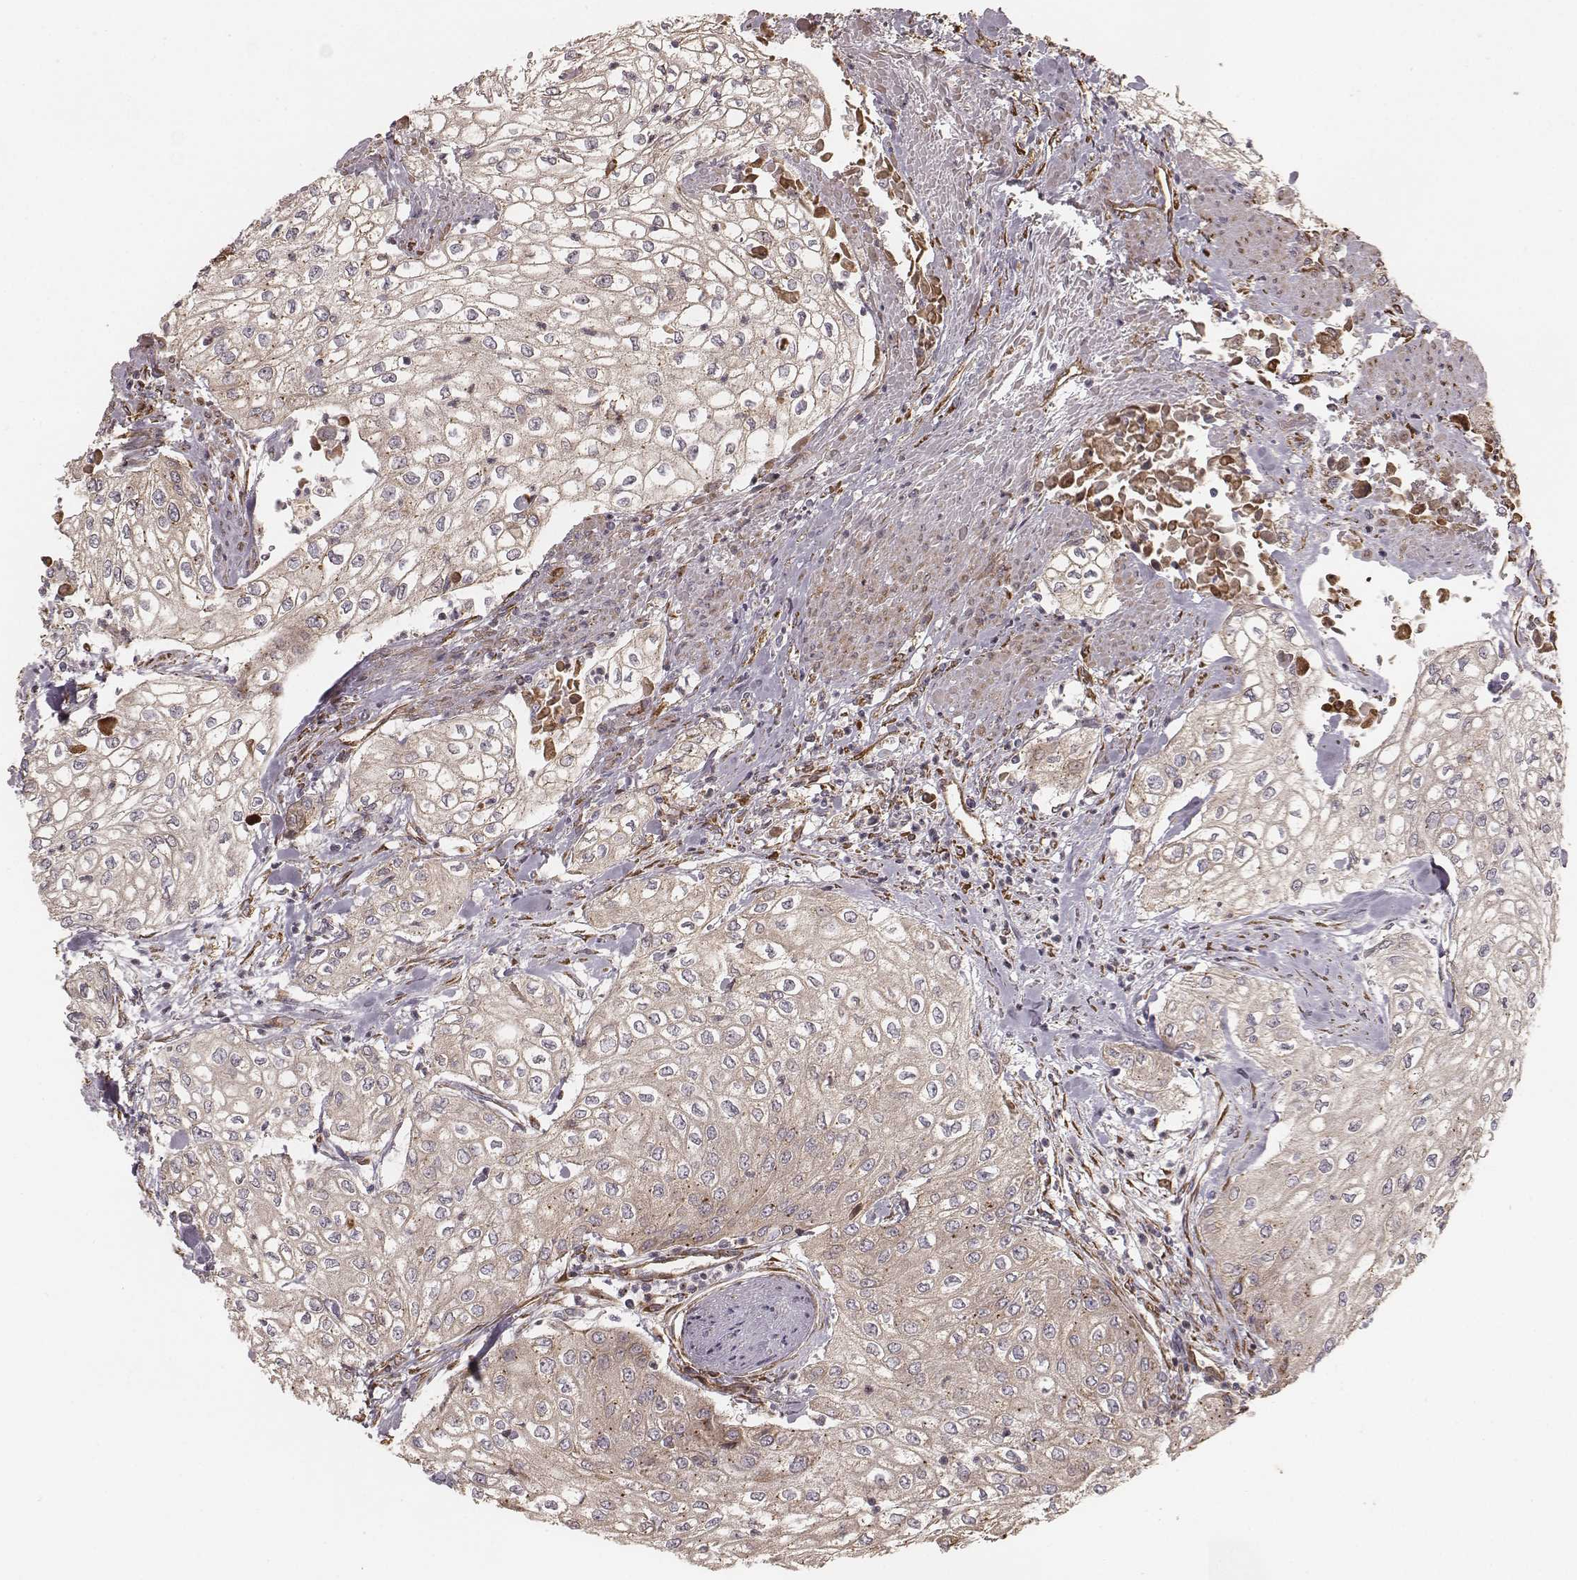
{"staining": {"intensity": "weak", "quantity": ">75%", "location": "cytoplasmic/membranous"}, "tissue": "urothelial cancer", "cell_type": "Tumor cells", "image_type": "cancer", "snomed": [{"axis": "morphology", "description": "Urothelial carcinoma, High grade"}, {"axis": "topography", "description": "Urinary bladder"}], "caption": "Urothelial cancer stained with a protein marker exhibits weak staining in tumor cells.", "gene": "PALMD", "patient": {"sex": "male", "age": 62}}